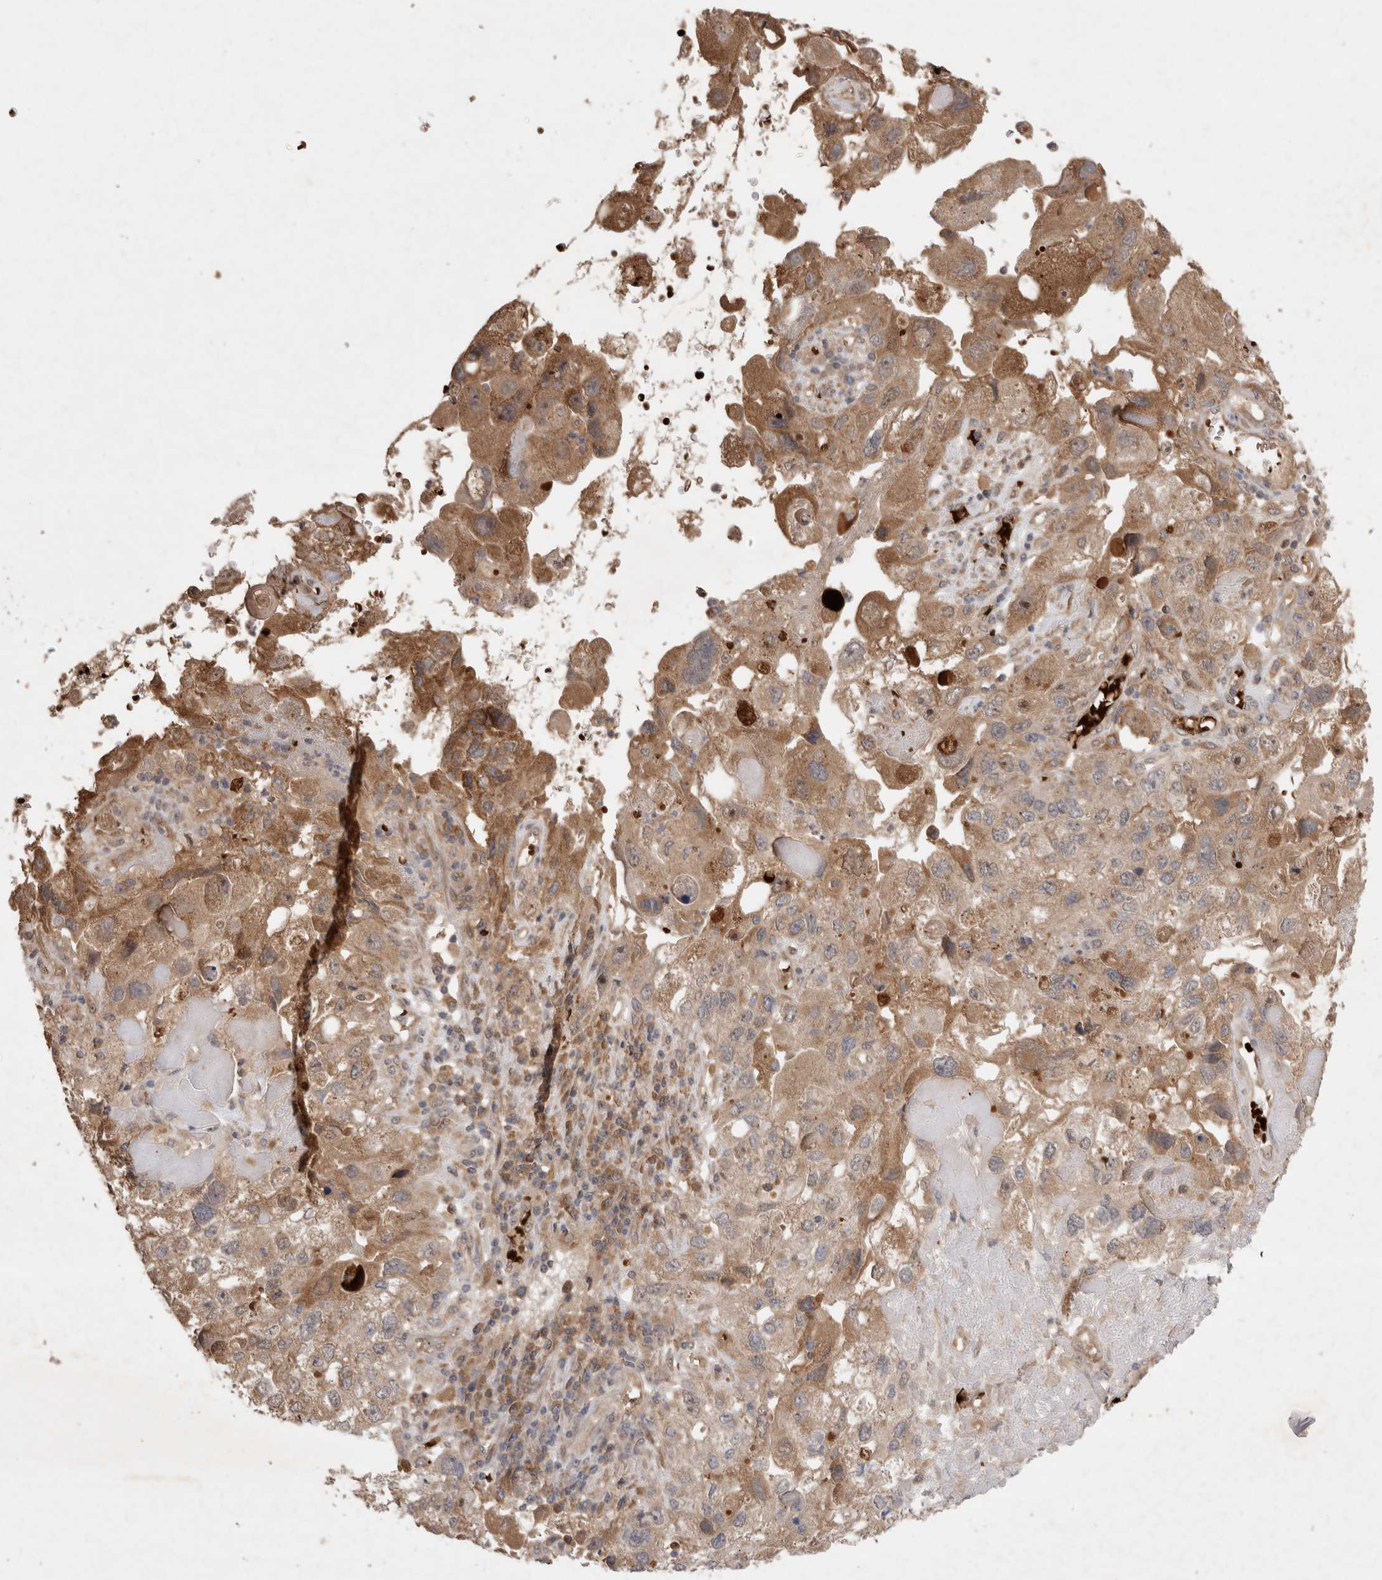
{"staining": {"intensity": "moderate", "quantity": "25%-75%", "location": "cytoplasmic/membranous"}, "tissue": "endometrial cancer", "cell_type": "Tumor cells", "image_type": "cancer", "snomed": [{"axis": "morphology", "description": "Adenocarcinoma, NOS"}, {"axis": "topography", "description": "Endometrium"}], "caption": "Adenocarcinoma (endometrial) stained with IHC exhibits moderate cytoplasmic/membranous staining in about 25%-75% of tumor cells.", "gene": "FAM221A", "patient": {"sex": "female", "age": 49}}